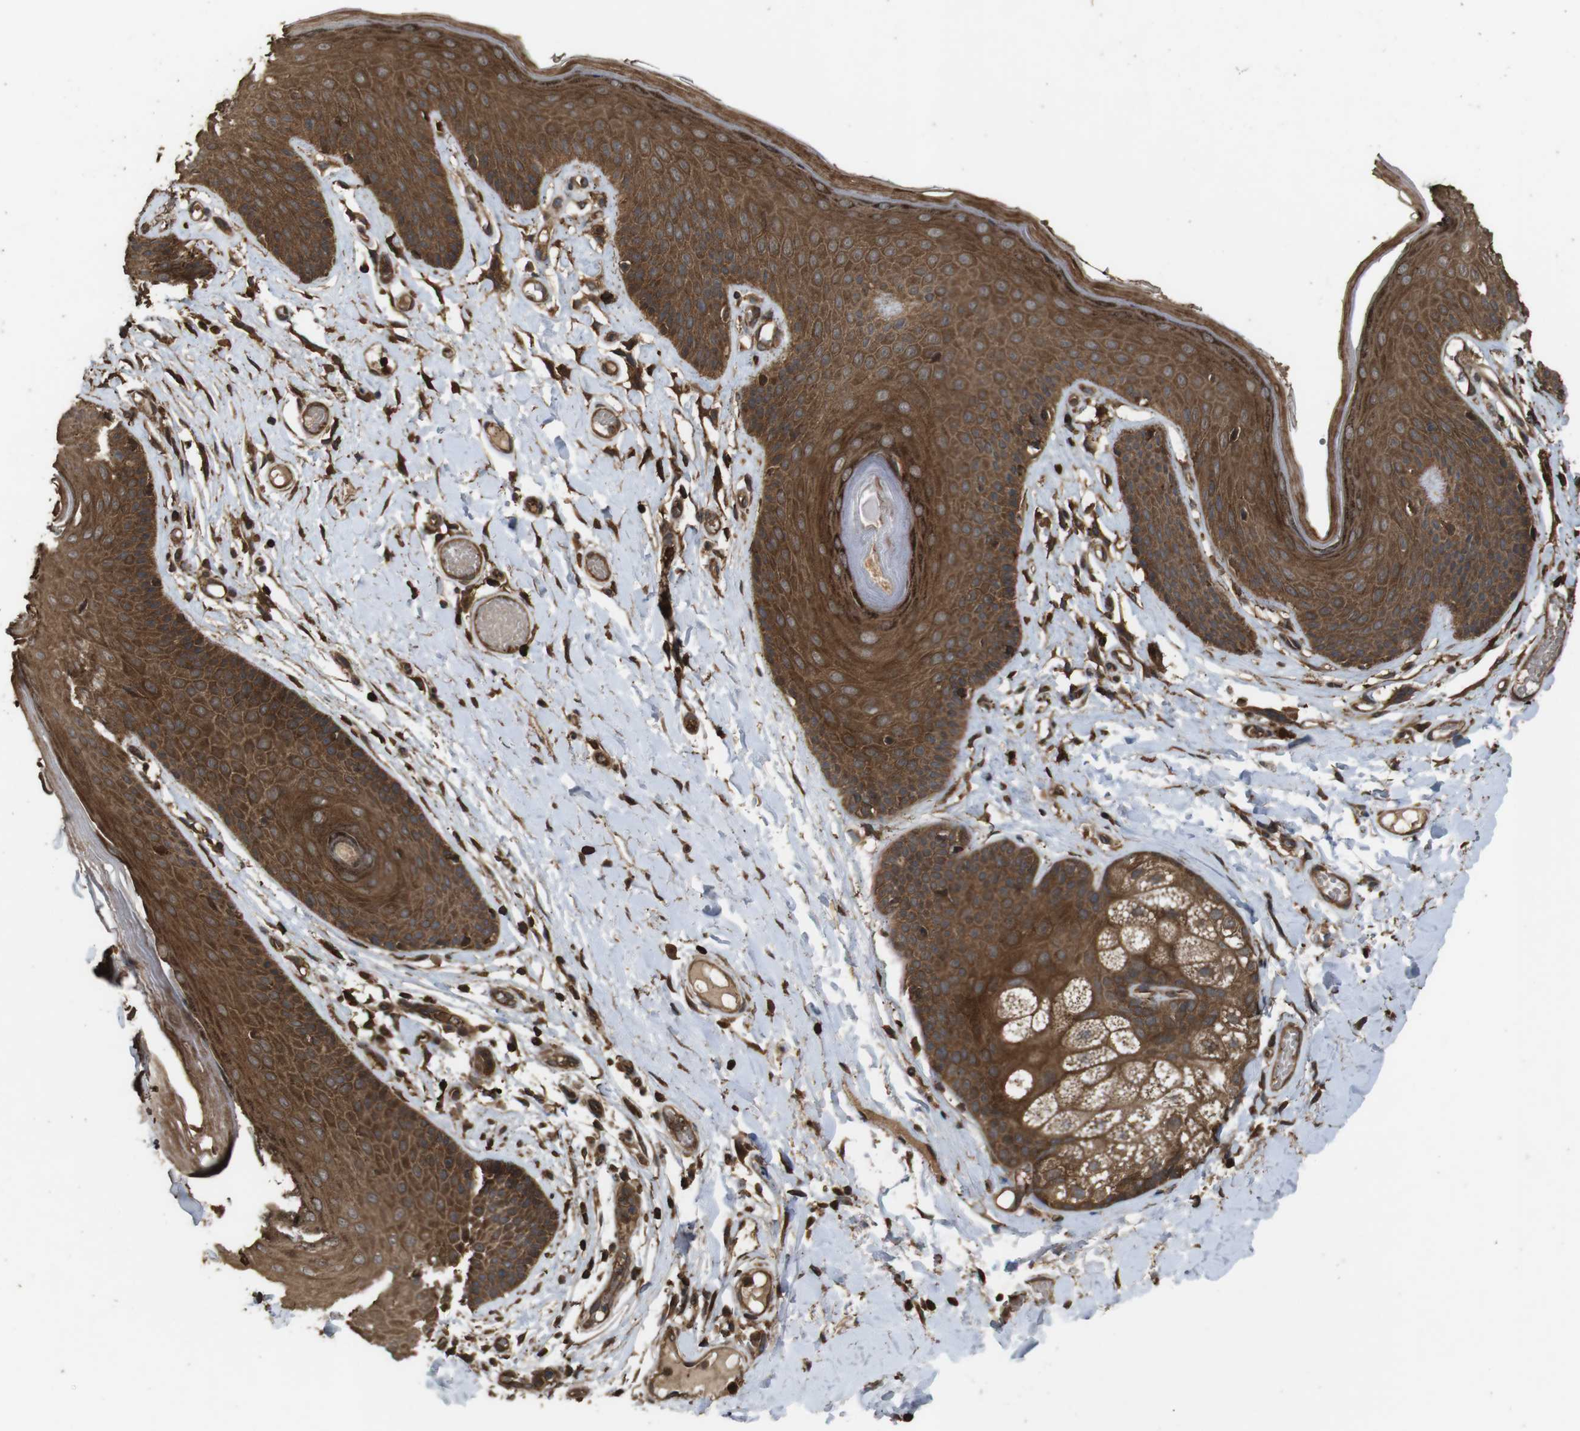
{"staining": {"intensity": "strong", "quantity": ">75%", "location": "cytoplasmic/membranous"}, "tissue": "skin", "cell_type": "Epidermal cells", "image_type": "normal", "snomed": [{"axis": "morphology", "description": "Normal tissue, NOS"}, {"axis": "topography", "description": "Vulva"}], "caption": "The immunohistochemical stain shows strong cytoplasmic/membranous positivity in epidermal cells of normal skin. Nuclei are stained in blue.", "gene": "BAG4", "patient": {"sex": "female", "age": 73}}